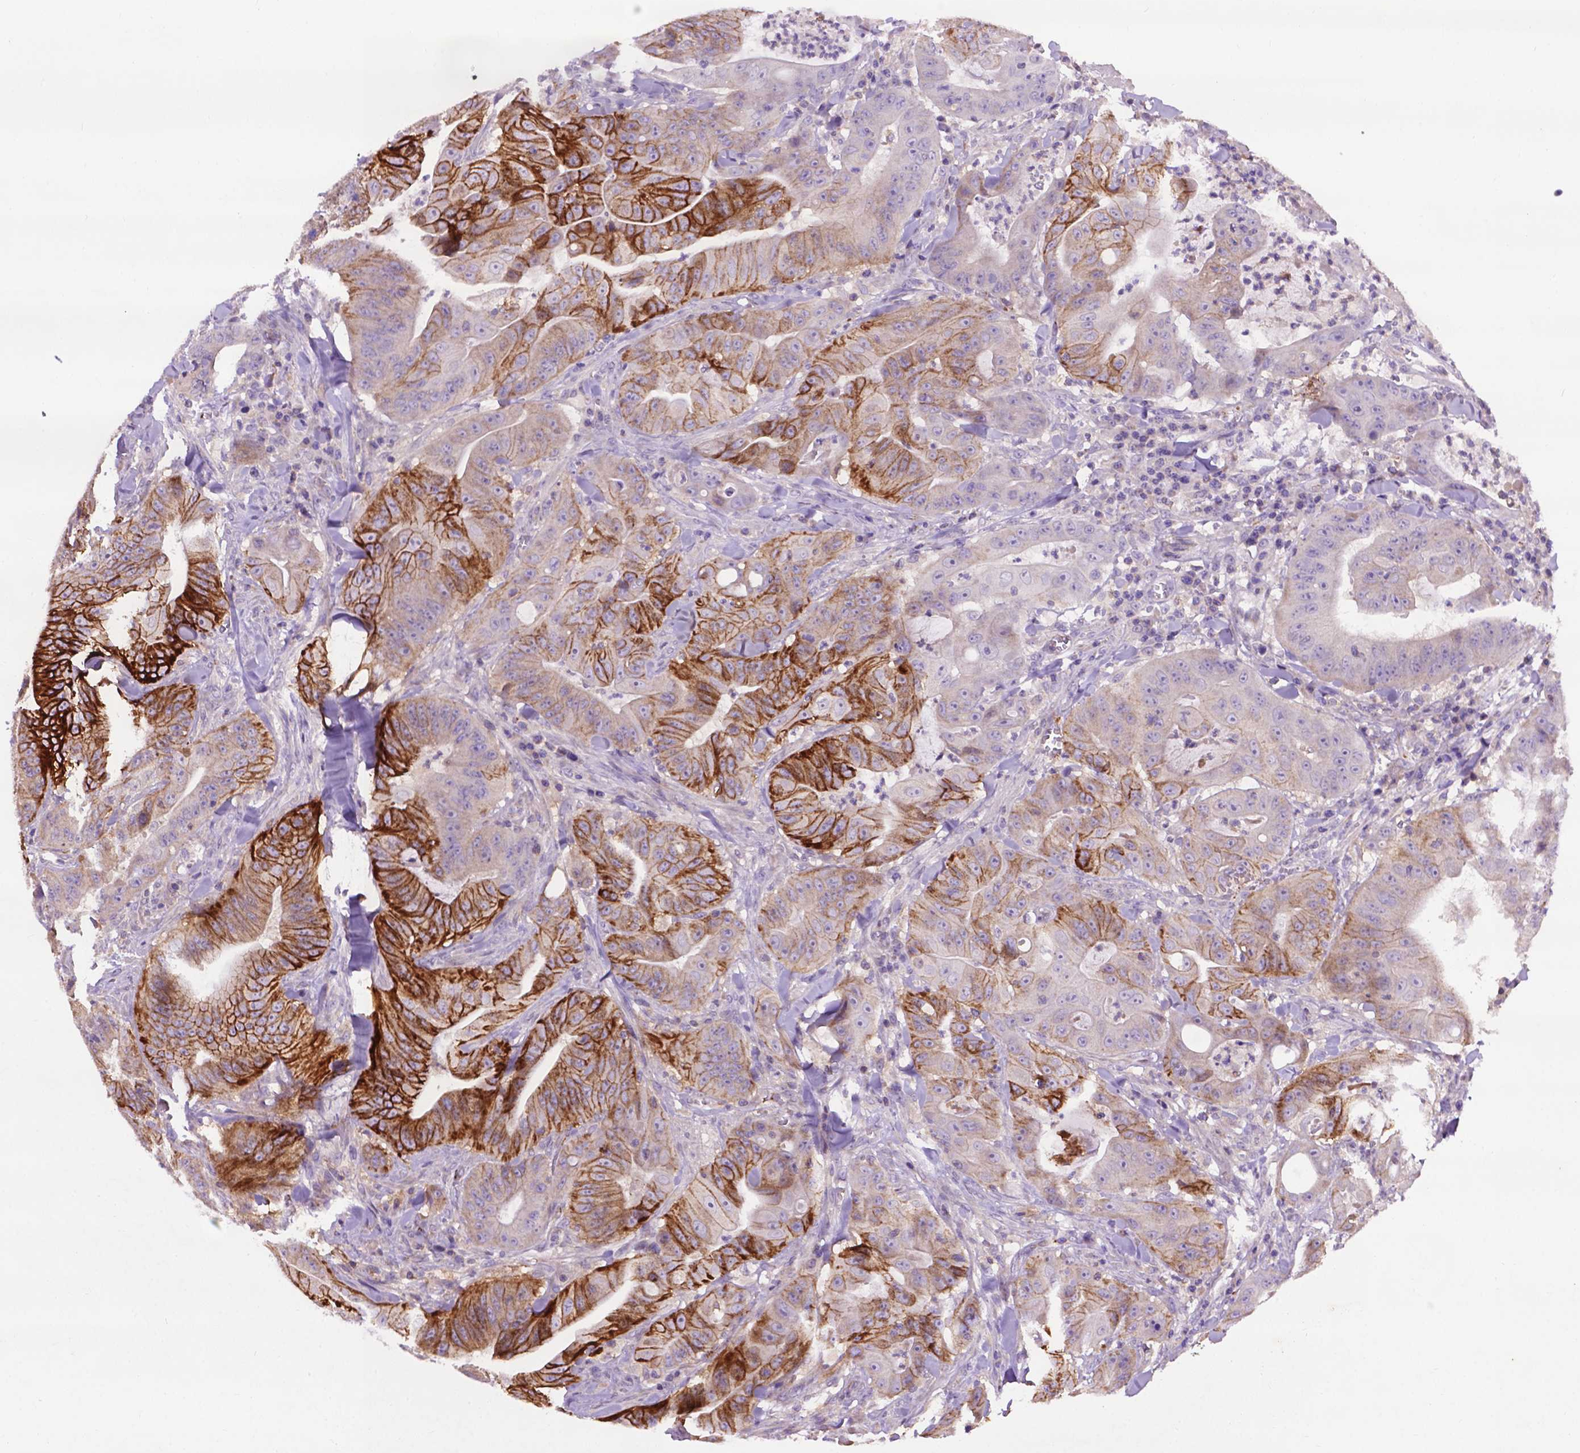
{"staining": {"intensity": "strong", "quantity": "25%-75%", "location": "cytoplasmic/membranous"}, "tissue": "colorectal cancer", "cell_type": "Tumor cells", "image_type": "cancer", "snomed": [{"axis": "morphology", "description": "Adenocarcinoma, NOS"}, {"axis": "topography", "description": "Colon"}], "caption": "Colorectal cancer (adenocarcinoma) stained with a protein marker displays strong staining in tumor cells.", "gene": "SPNS2", "patient": {"sex": "male", "age": 33}}